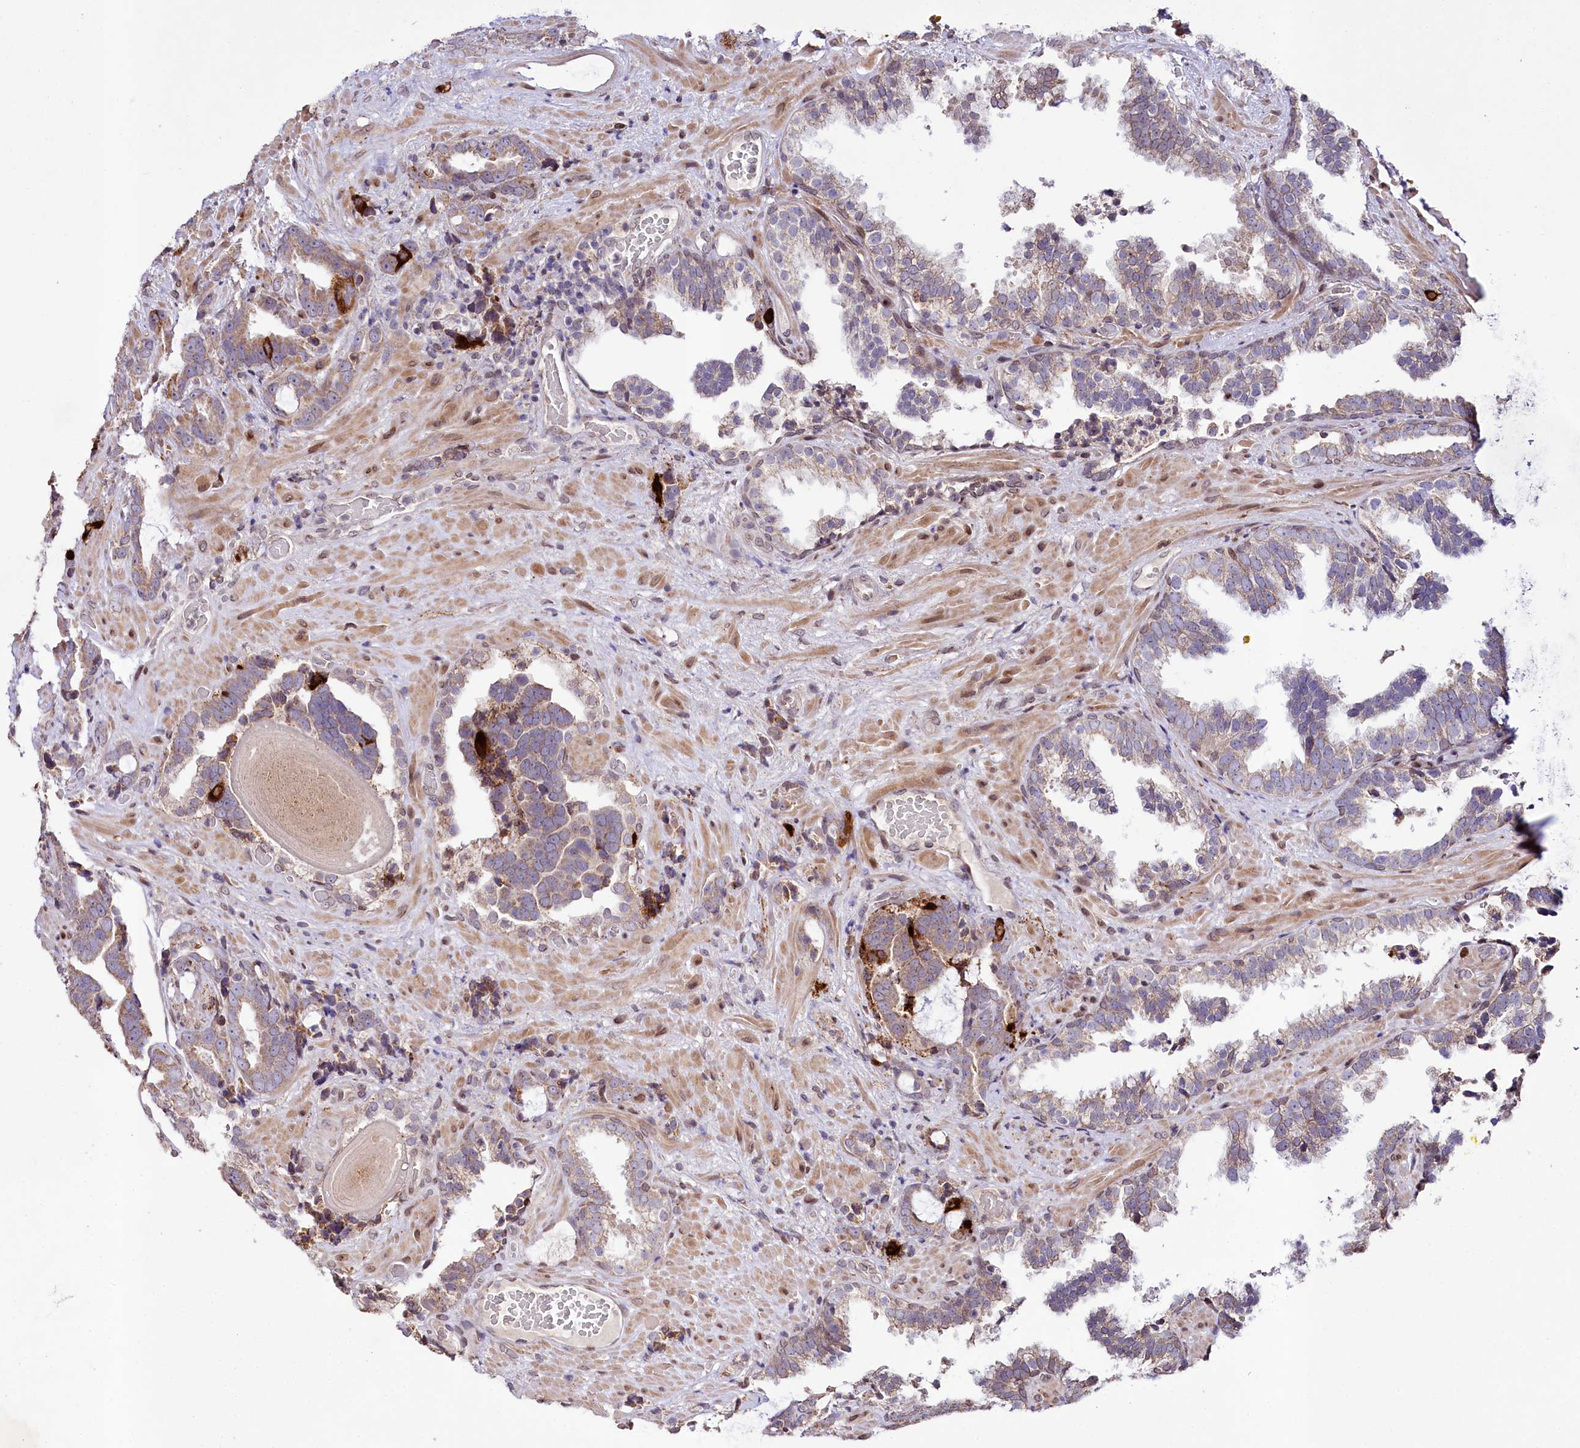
{"staining": {"intensity": "moderate", "quantity": "25%-75%", "location": "cytoplasmic/membranous"}, "tissue": "prostate cancer", "cell_type": "Tumor cells", "image_type": "cancer", "snomed": [{"axis": "morphology", "description": "Adenocarcinoma, High grade"}, {"axis": "topography", "description": "Prostate and seminal vesicle, NOS"}], "caption": "Protein staining of prostate high-grade adenocarcinoma tissue displays moderate cytoplasmic/membranous staining in approximately 25%-75% of tumor cells.", "gene": "ZNF226", "patient": {"sex": "male", "age": 67}}